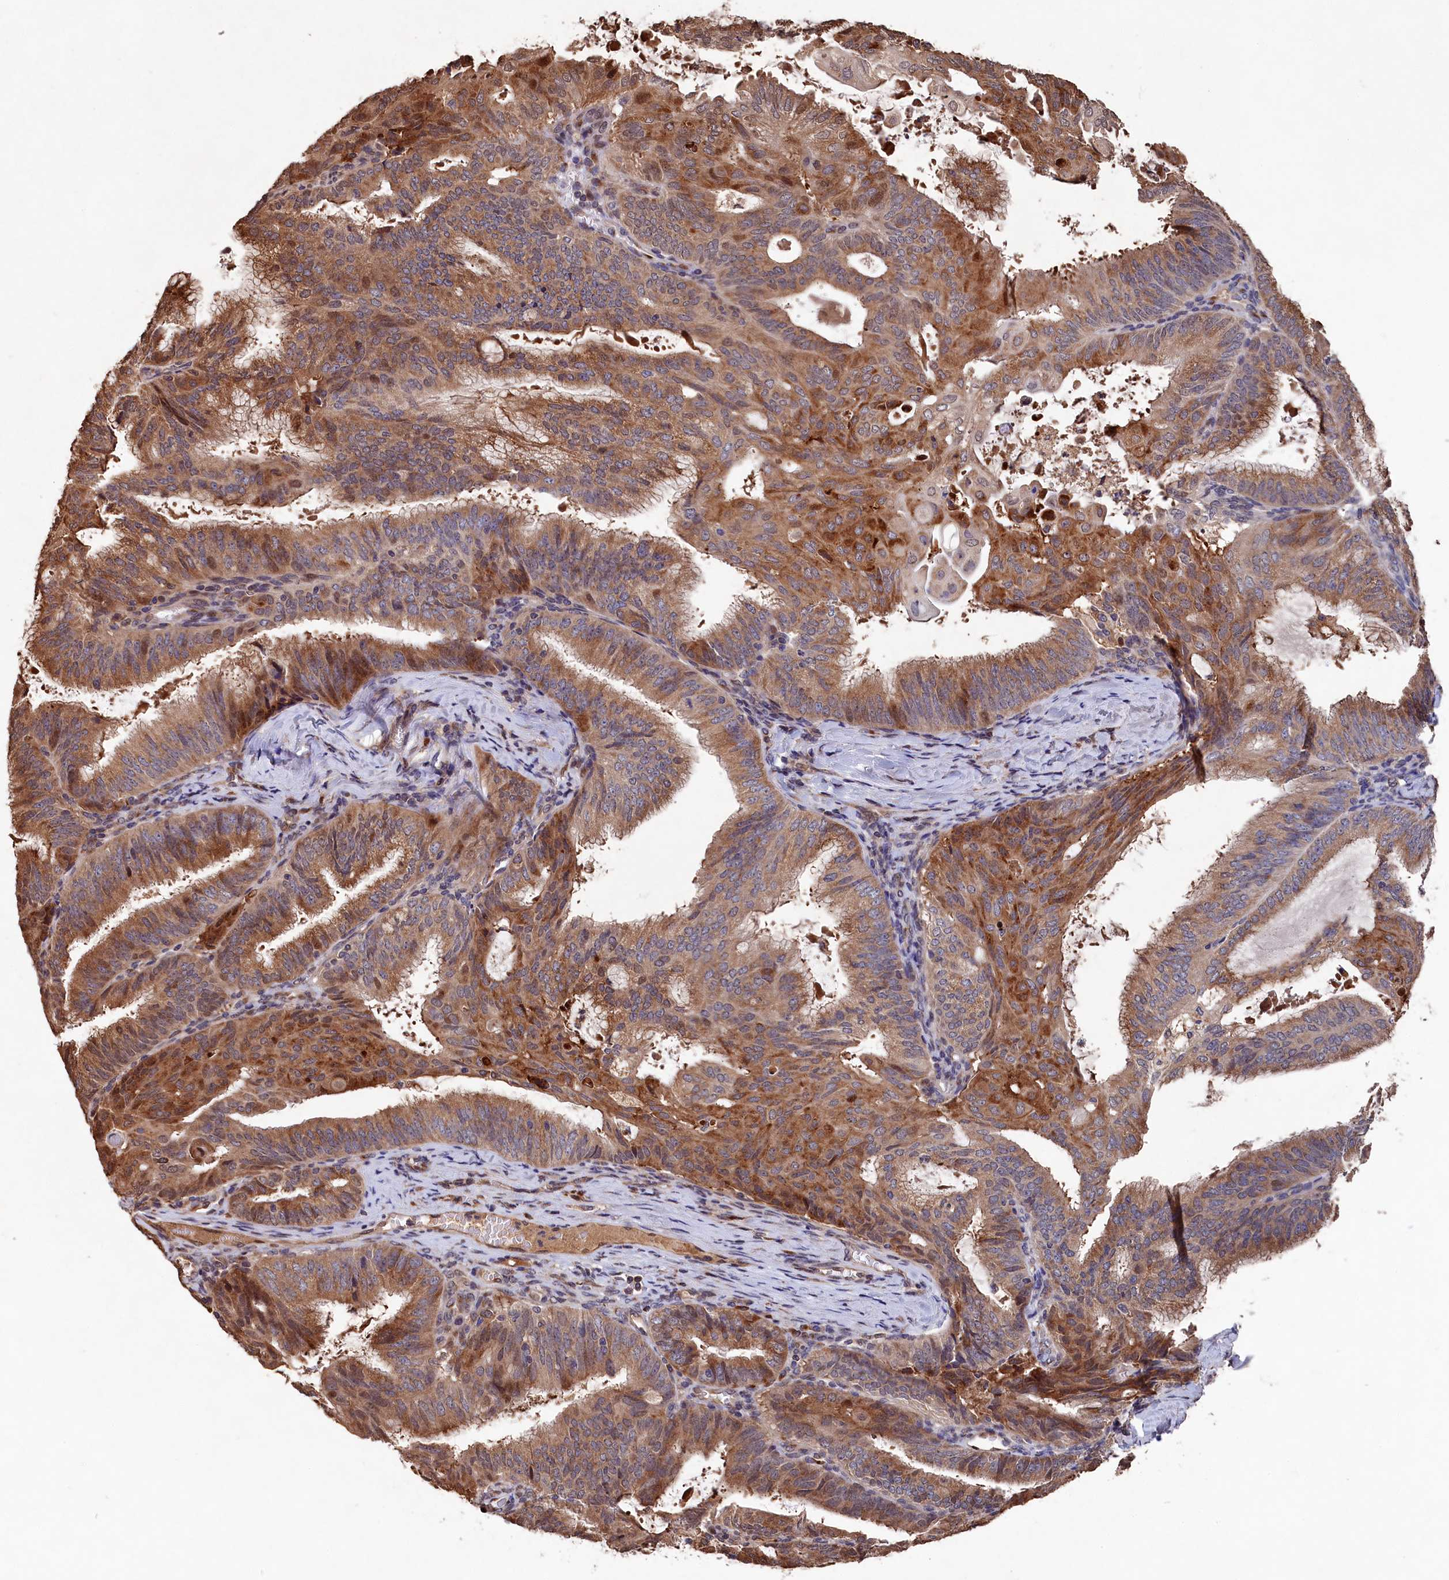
{"staining": {"intensity": "moderate", "quantity": ">75%", "location": "cytoplasmic/membranous"}, "tissue": "endometrial cancer", "cell_type": "Tumor cells", "image_type": "cancer", "snomed": [{"axis": "morphology", "description": "Adenocarcinoma, NOS"}, {"axis": "topography", "description": "Endometrium"}], "caption": "Human endometrial adenocarcinoma stained with a protein marker displays moderate staining in tumor cells.", "gene": "NAA60", "patient": {"sex": "female", "age": 49}}